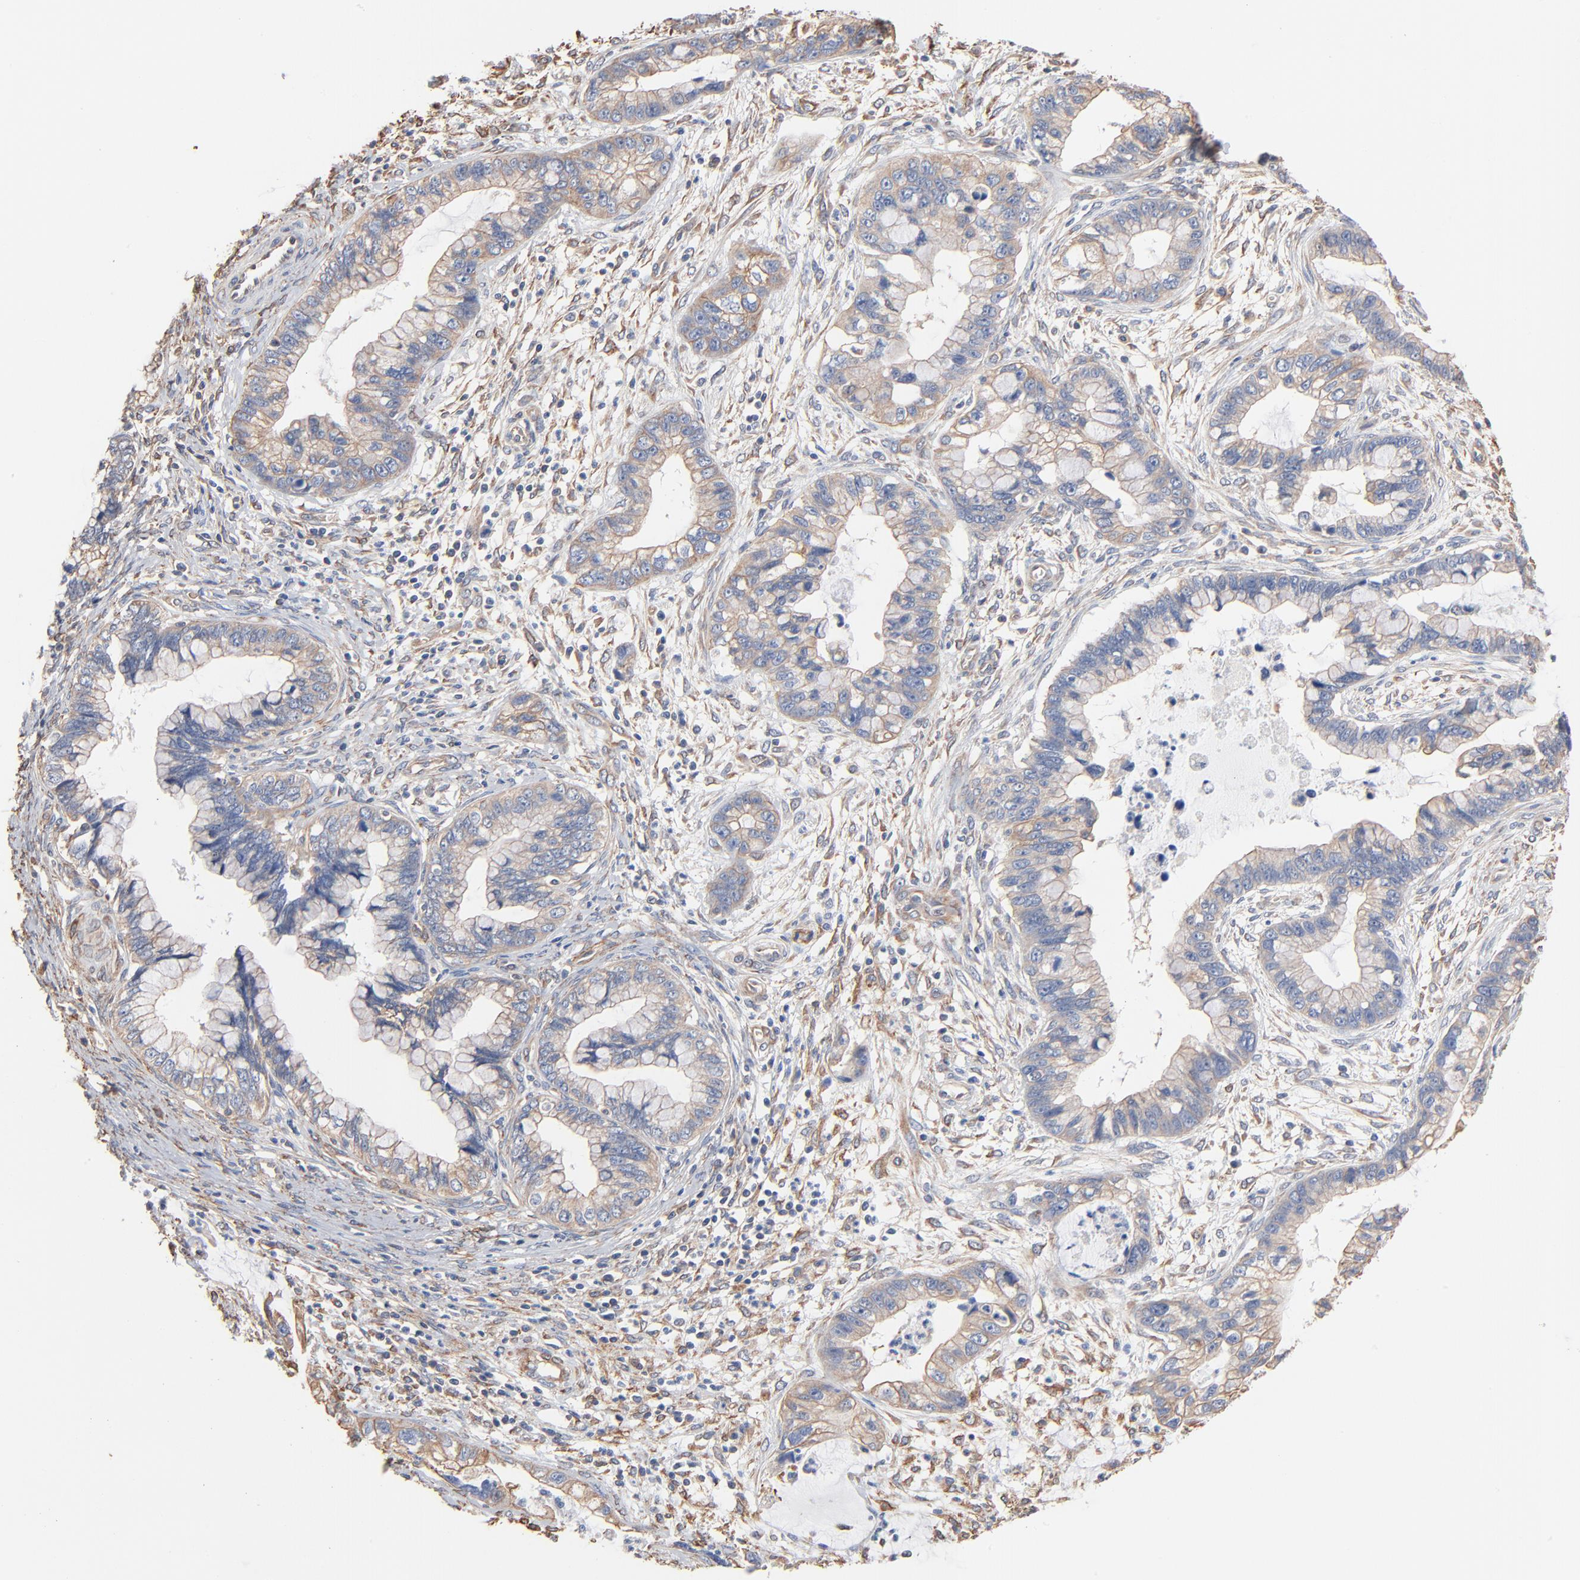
{"staining": {"intensity": "weak", "quantity": "<25%", "location": "cytoplasmic/membranous"}, "tissue": "cervical cancer", "cell_type": "Tumor cells", "image_type": "cancer", "snomed": [{"axis": "morphology", "description": "Adenocarcinoma, NOS"}, {"axis": "topography", "description": "Cervix"}], "caption": "An IHC histopathology image of cervical cancer (adenocarcinoma) is shown. There is no staining in tumor cells of cervical cancer (adenocarcinoma).", "gene": "ABCD4", "patient": {"sex": "female", "age": 44}}